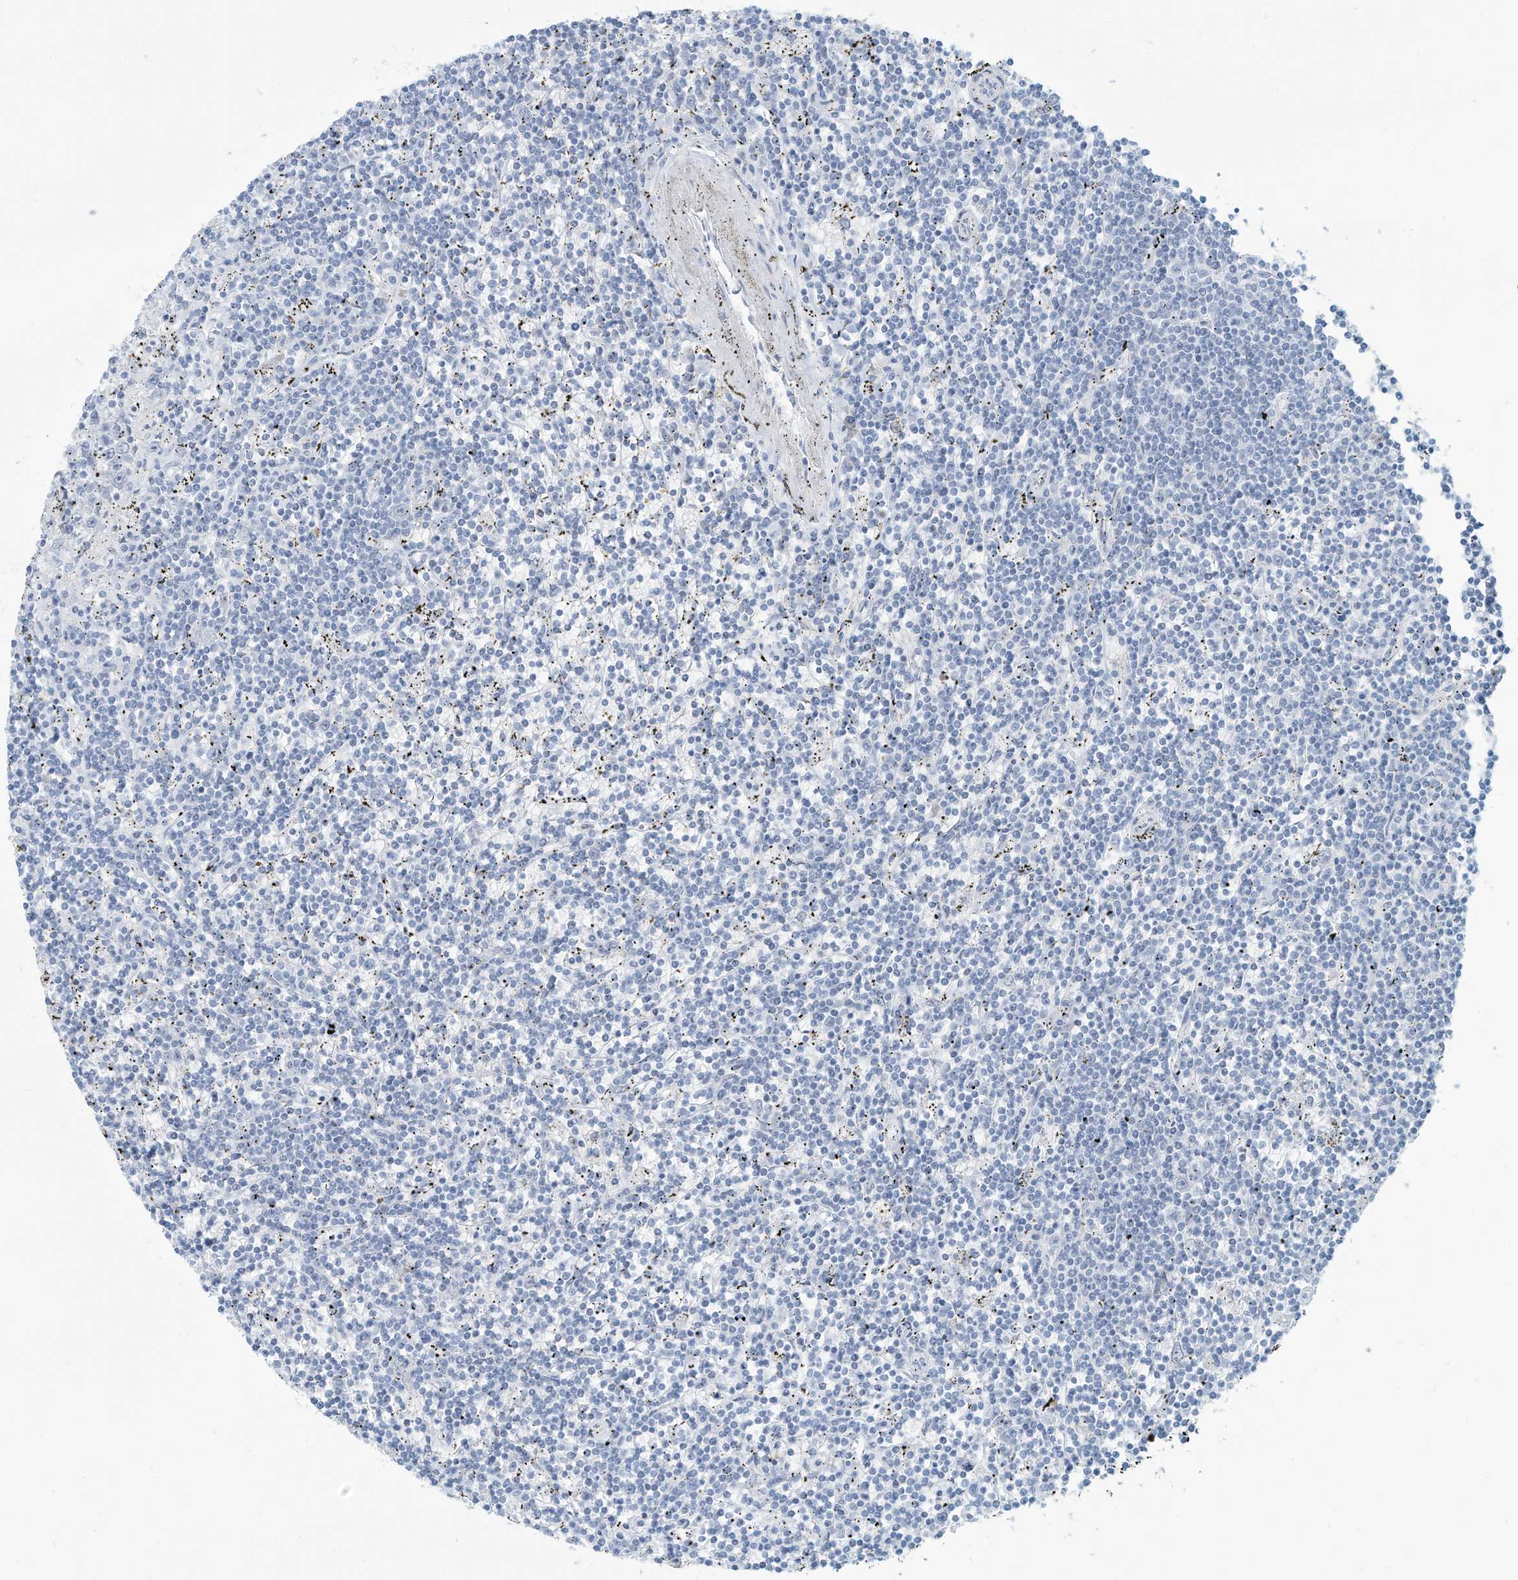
{"staining": {"intensity": "negative", "quantity": "none", "location": "none"}, "tissue": "lymphoma", "cell_type": "Tumor cells", "image_type": "cancer", "snomed": [{"axis": "morphology", "description": "Malignant lymphoma, non-Hodgkin's type, Low grade"}, {"axis": "topography", "description": "Spleen"}], "caption": "Tumor cells are negative for brown protein staining in malignant lymphoma, non-Hodgkin's type (low-grade).", "gene": "ERI2", "patient": {"sex": "male", "age": 76}}